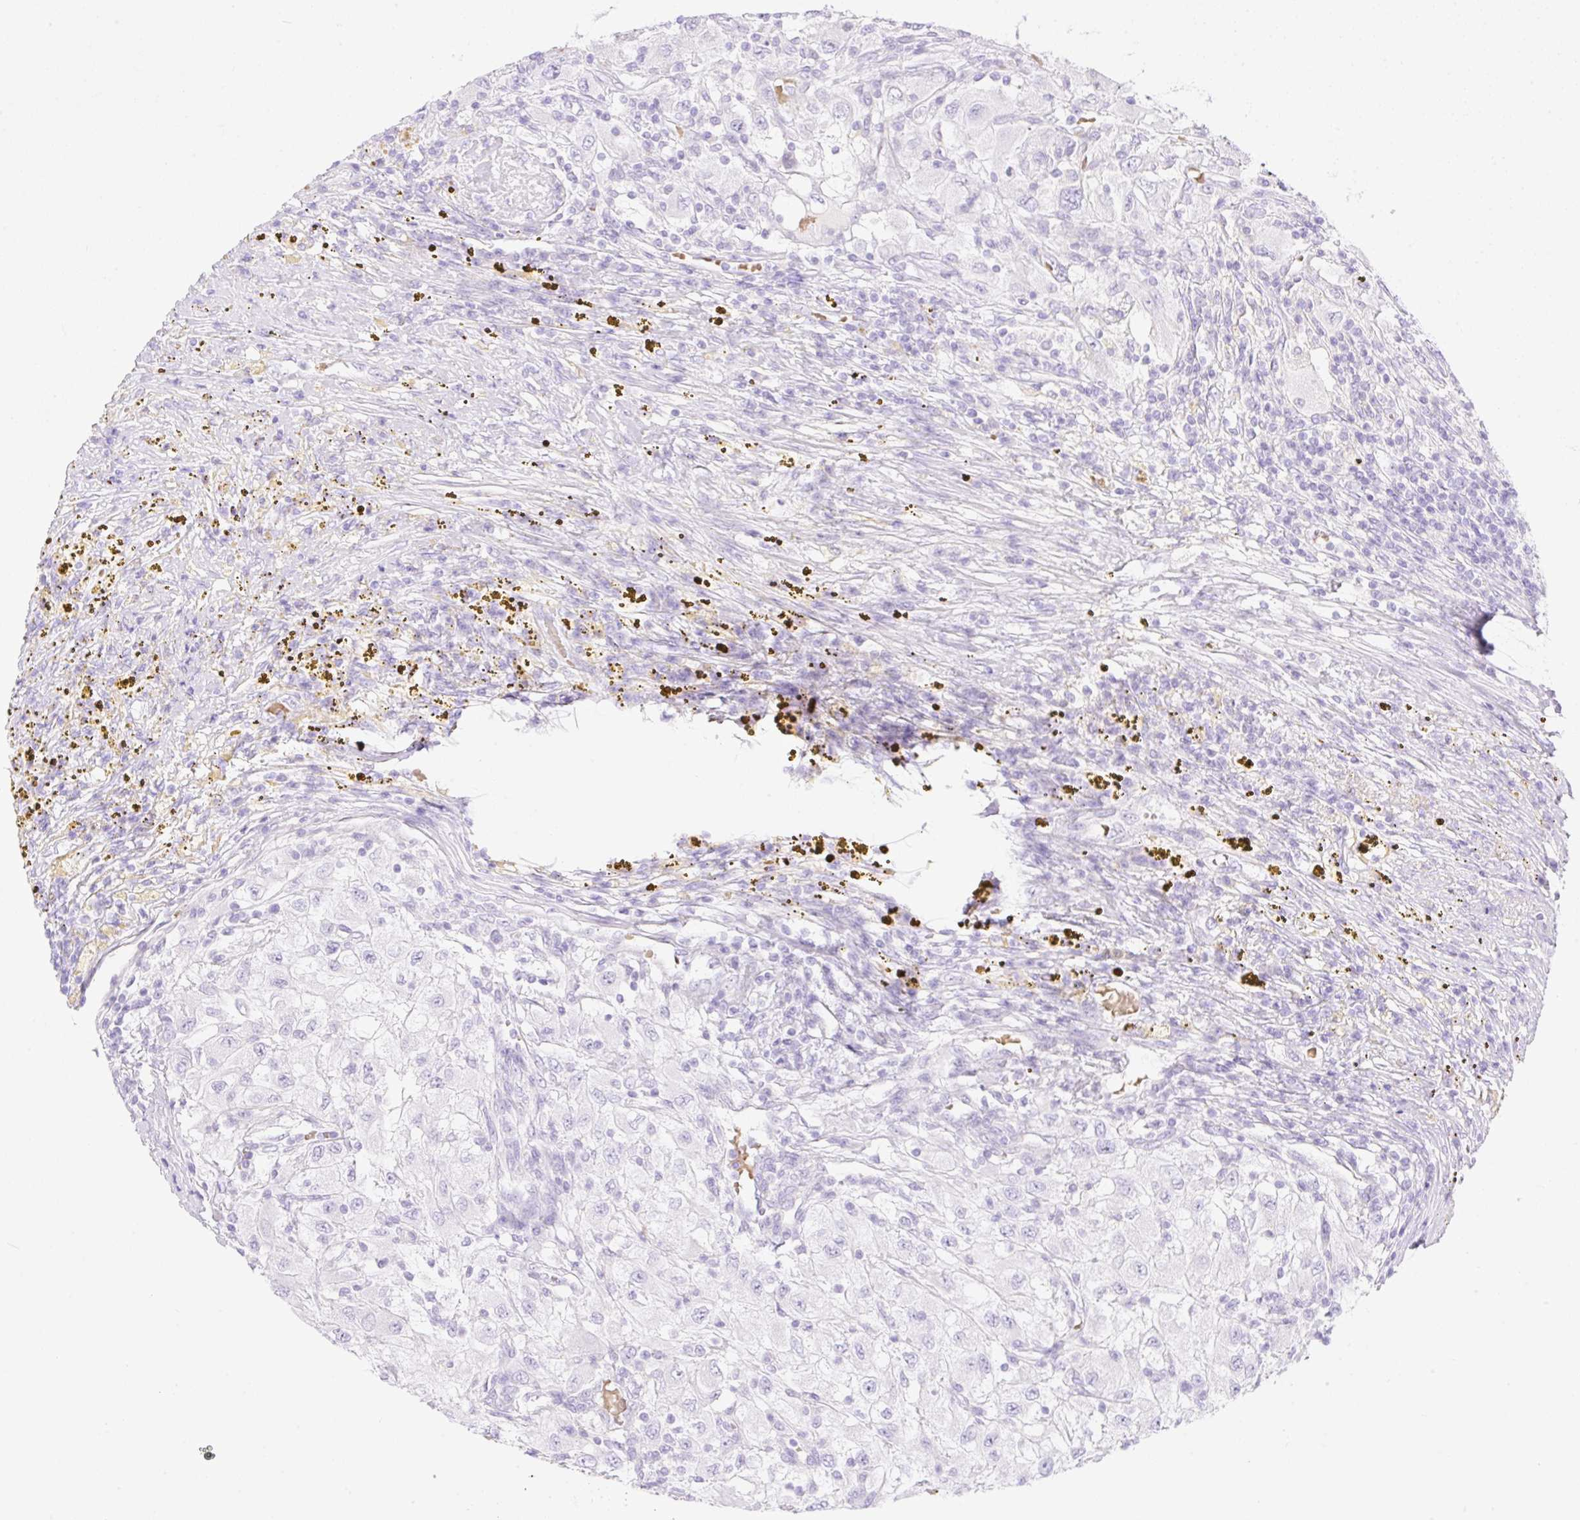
{"staining": {"intensity": "negative", "quantity": "none", "location": "none"}, "tissue": "renal cancer", "cell_type": "Tumor cells", "image_type": "cancer", "snomed": [{"axis": "morphology", "description": "Adenocarcinoma, NOS"}, {"axis": "topography", "description": "Kidney"}], "caption": "Renal cancer (adenocarcinoma) was stained to show a protein in brown. There is no significant staining in tumor cells.", "gene": "CDX1", "patient": {"sex": "female", "age": 67}}